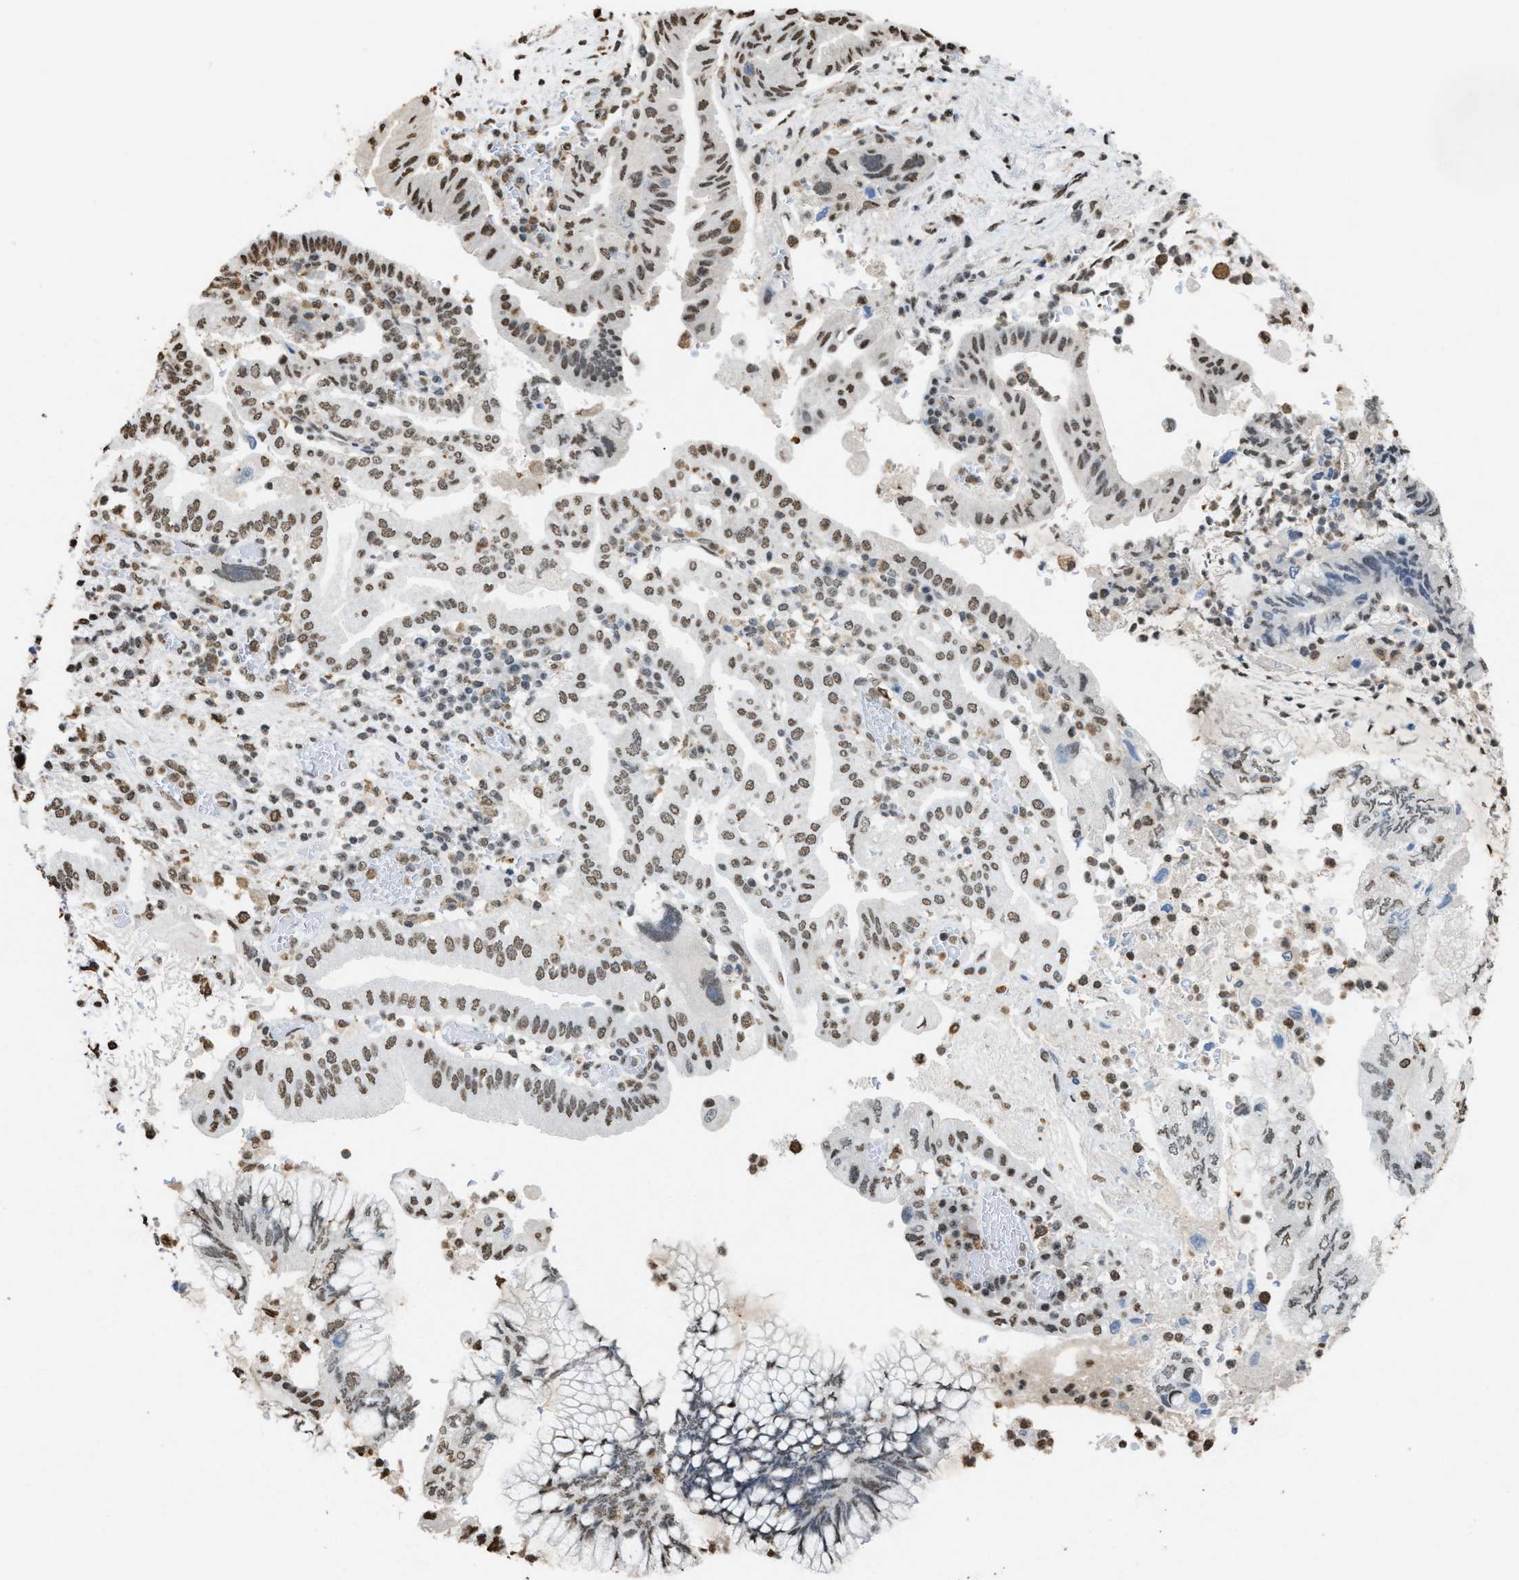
{"staining": {"intensity": "moderate", "quantity": ">75%", "location": "nuclear"}, "tissue": "pancreatic cancer", "cell_type": "Tumor cells", "image_type": "cancer", "snomed": [{"axis": "morphology", "description": "Adenocarcinoma, NOS"}, {"axis": "topography", "description": "Pancreas"}], "caption": "Human pancreatic cancer (adenocarcinoma) stained with a protein marker displays moderate staining in tumor cells.", "gene": "NUP88", "patient": {"sex": "female", "age": 73}}